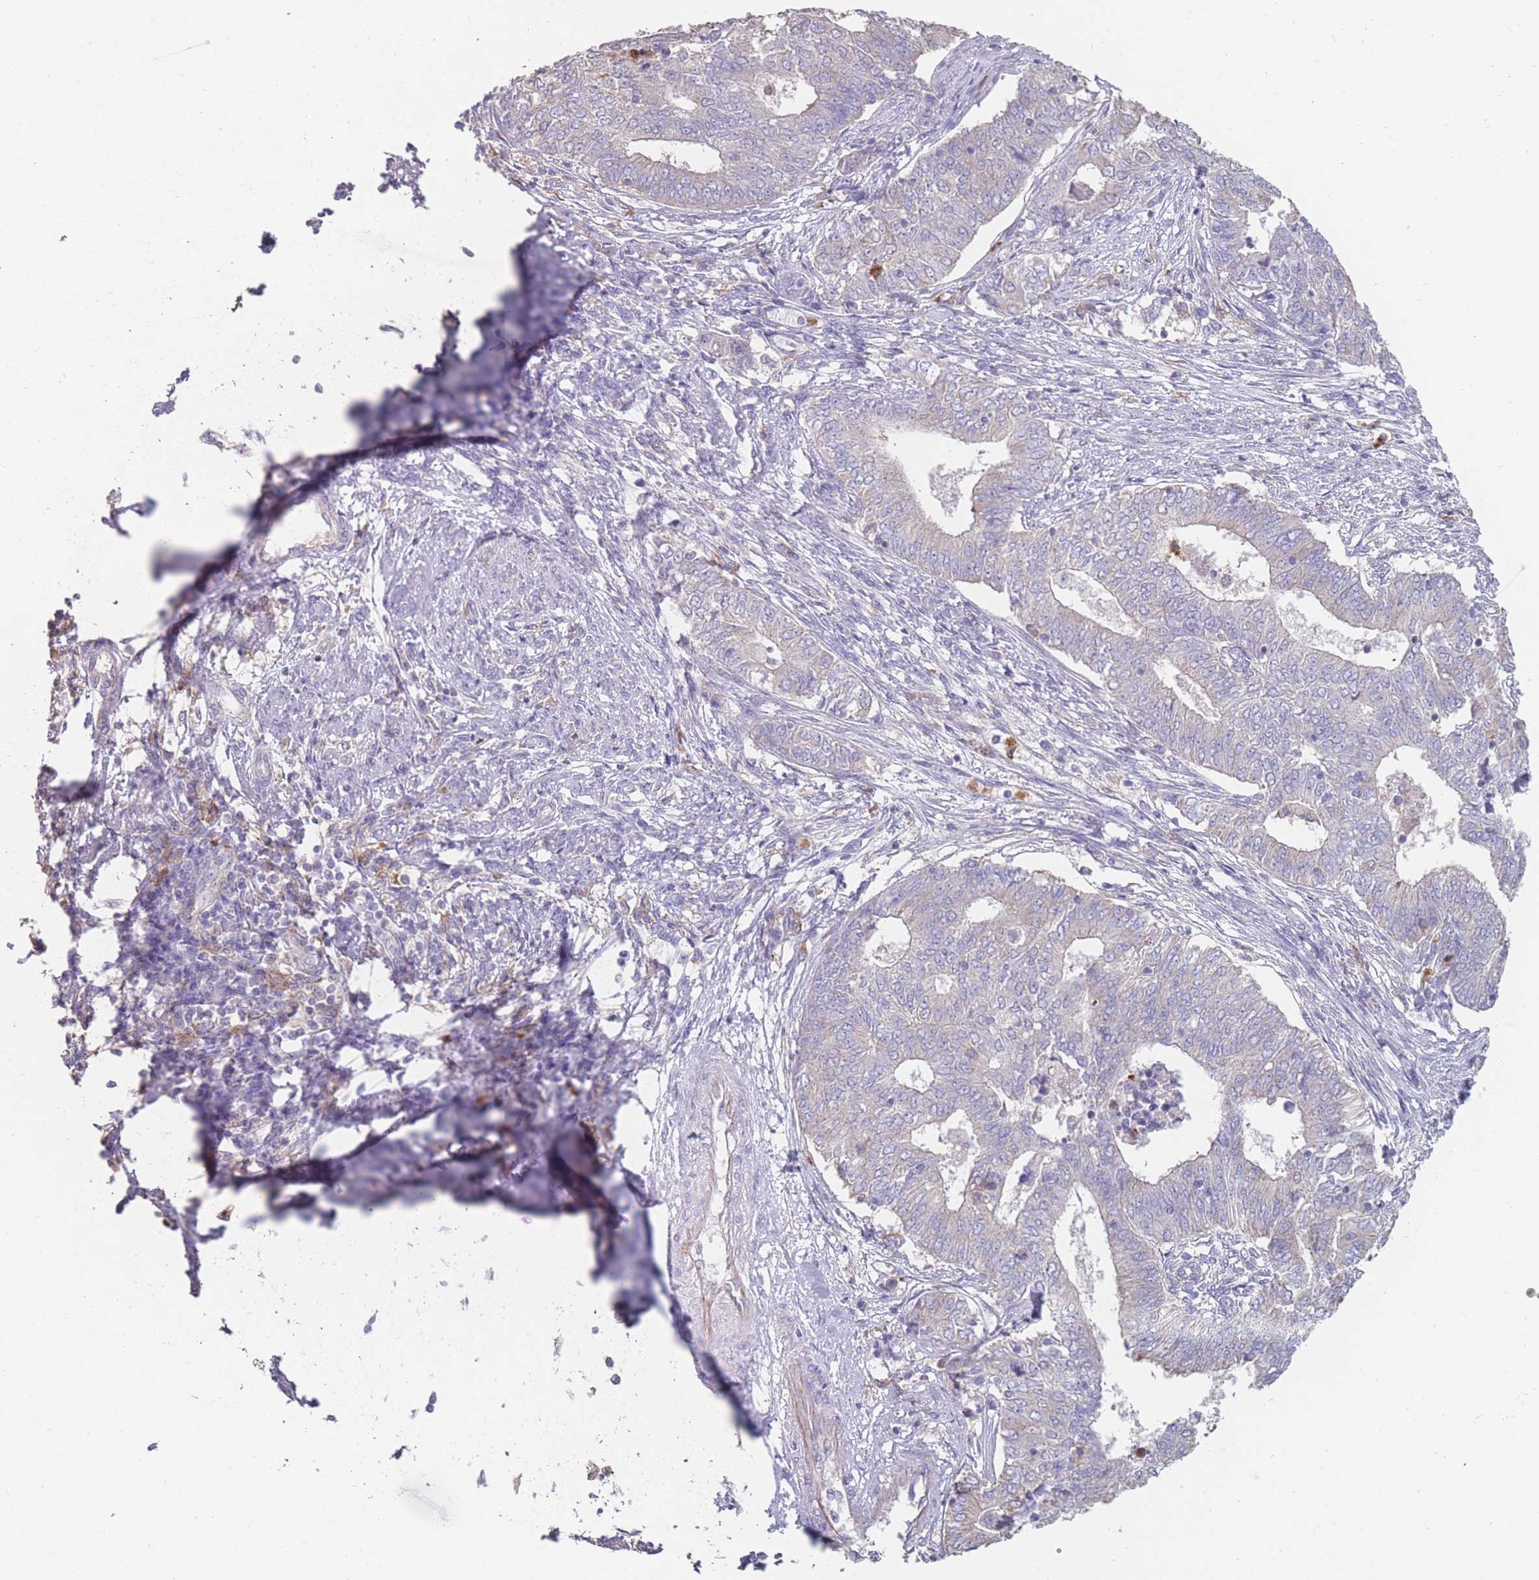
{"staining": {"intensity": "negative", "quantity": "none", "location": "none"}, "tissue": "endometrial cancer", "cell_type": "Tumor cells", "image_type": "cancer", "snomed": [{"axis": "morphology", "description": "Adenocarcinoma, NOS"}, {"axis": "topography", "description": "Endometrium"}], "caption": "Immunohistochemistry of human adenocarcinoma (endometrial) displays no staining in tumor cells.", "gene": "CLEC12A", "patient": {"sex": "female", "age": 62}}